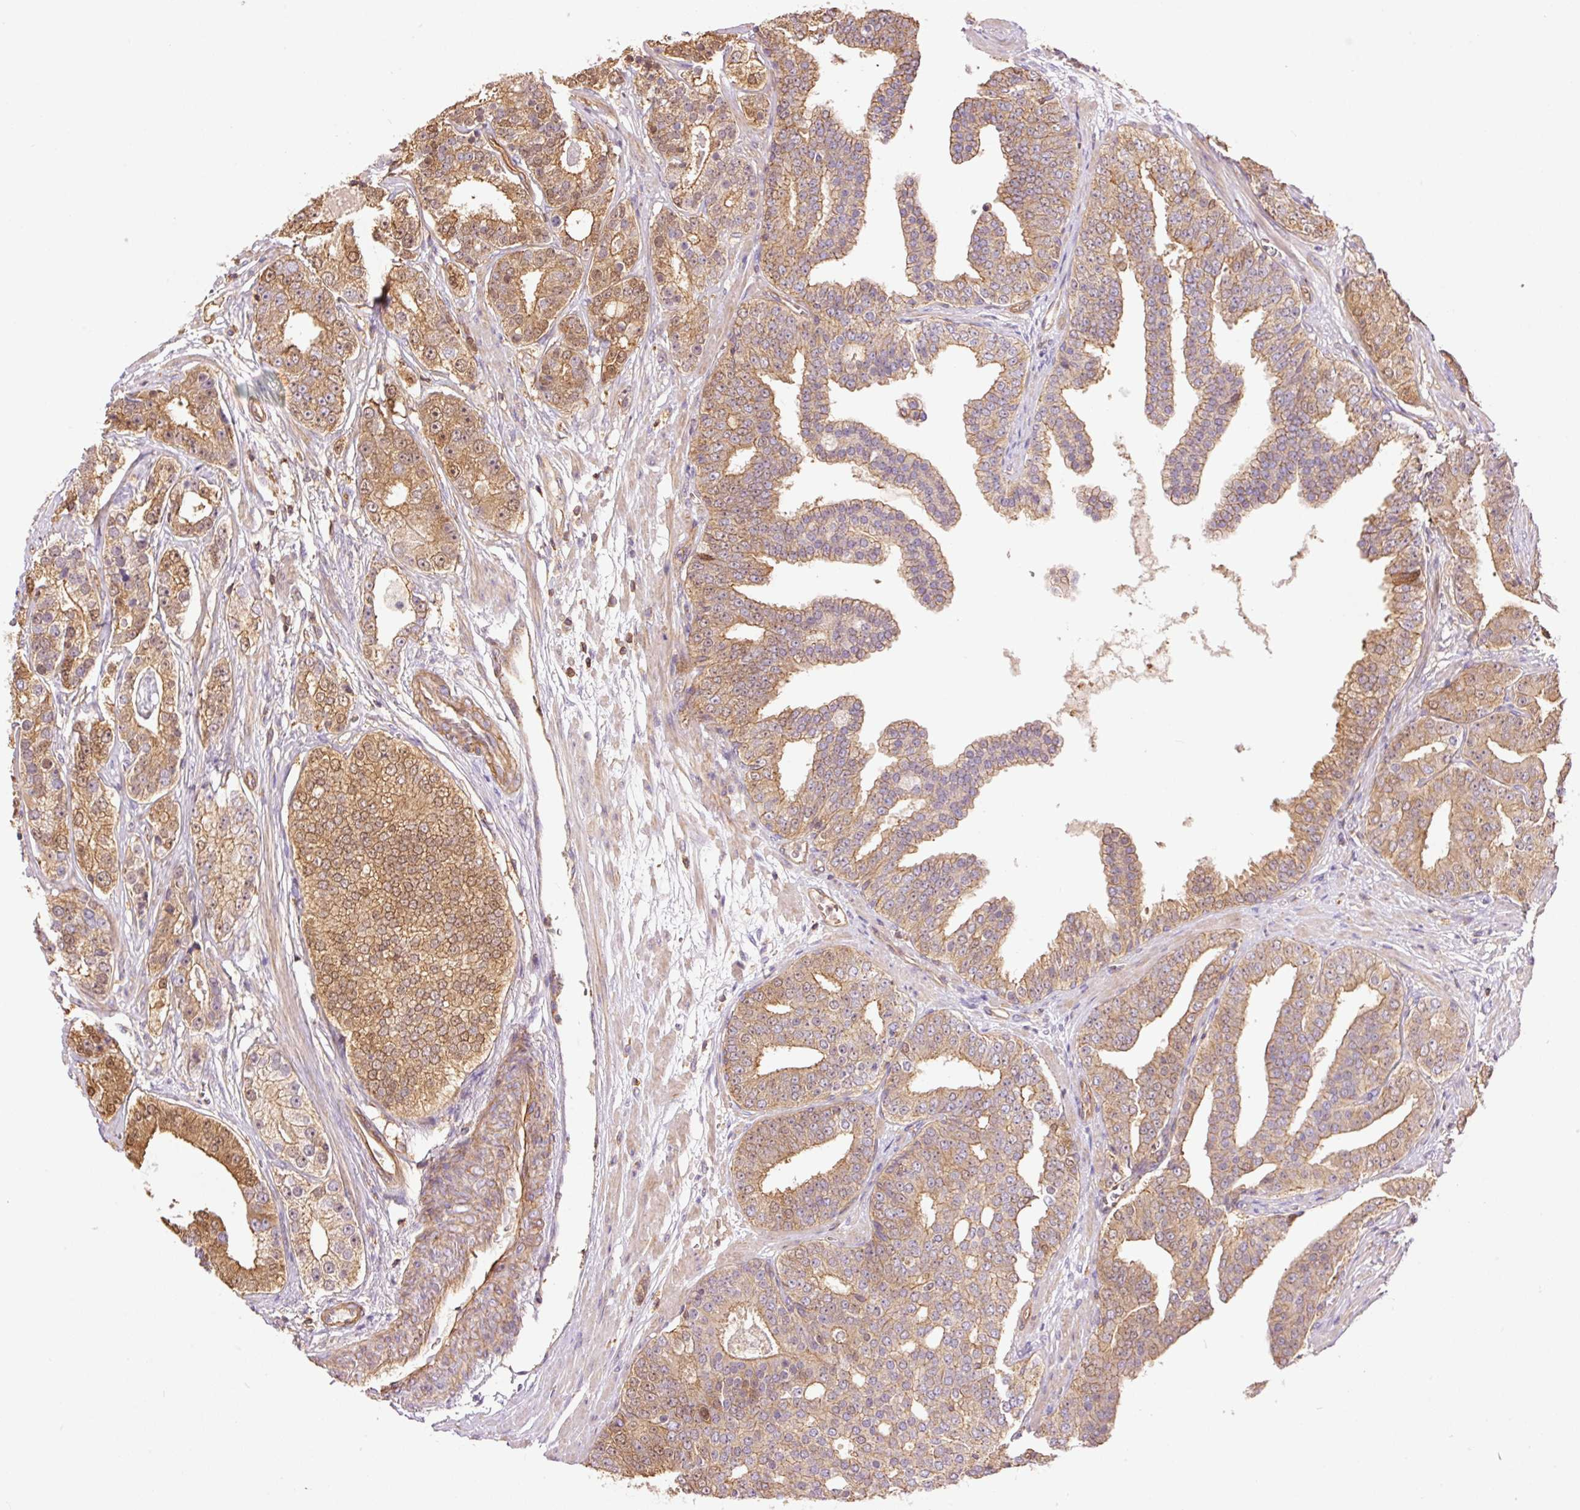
{"staining": {"intensity": "moderate", "quantity": ">75%", "location": "cytoplasmic/membranous"}, "tissue": "prostate cancer", "cell_type": "Tumor cells", "image_type": "cancer", "snomed": [{"axis": "morphology", "description": "Adenocarcinoma, High grade"}, {"axis": "topography", "description": "Prostate"}], "caption": "This is an image of immunohistochemistry staining of adenocarcinoma (high-grade) (prostate), which shows moderate staining in the cytoplasmic/membranous of tumor cells.", "gene": "PPP1R1B", "patient": {"sex": "male", "age": 71}}